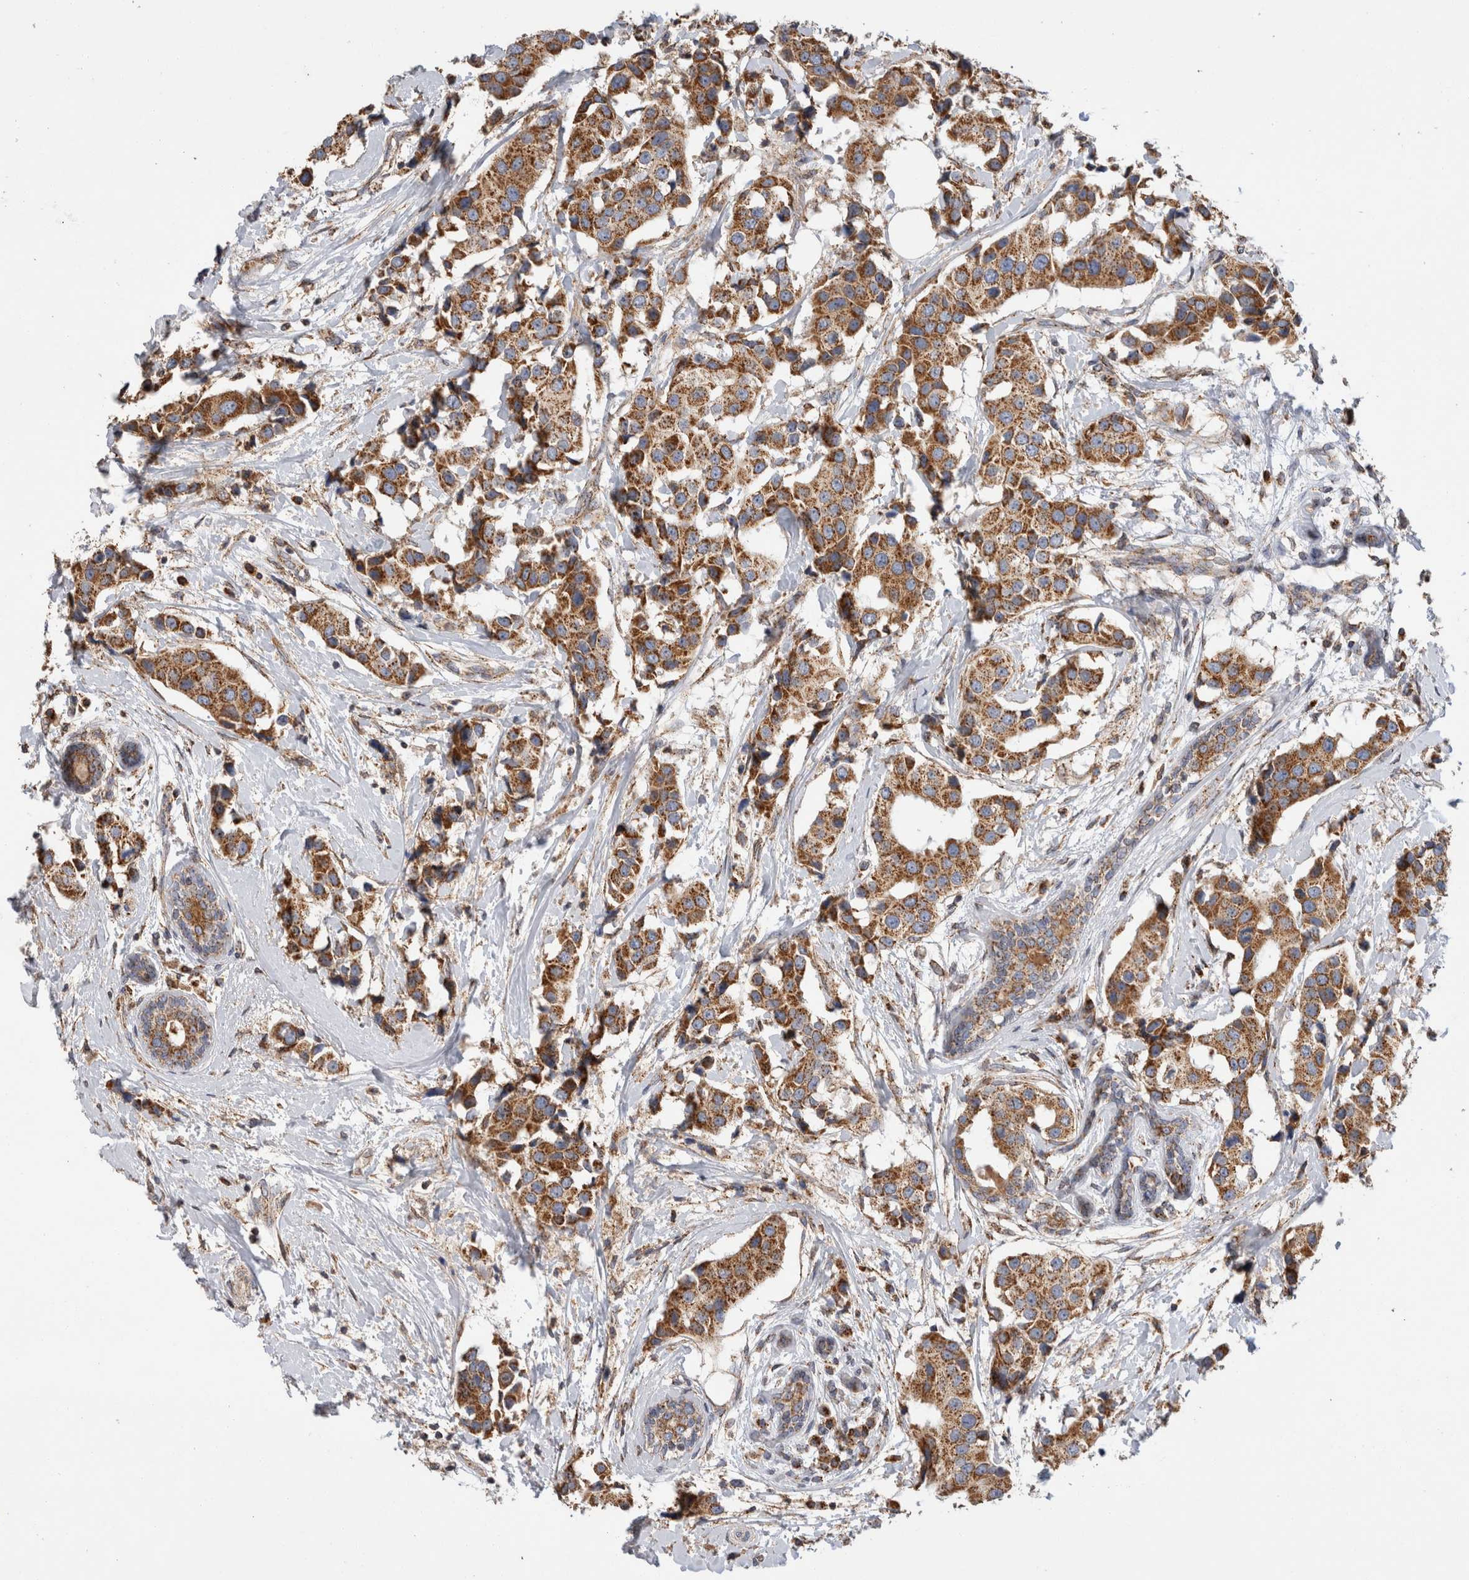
{"staining": {"intensity": "moderate", "quantity": ">75%", "location": "cytoplasmic/membranous"}, "tissue": "breast cancer", "cell_type": "Tumor cells", "image_type": "cancer", "snomed": [{"axis": "morphology", "description": "Normal tissue, NOS"}, {"axis": "morphology", "description": "Duct carcinoma"}, {"axis": "topography", "description": "Breast"}], "caption": "Immunohistochemical staining of human invasive ductal carcinoma (breast) reveals medium levels of moderate cytoplasmic/membranous protein staining in approximately >75% of tumor cells.", "gene": "IARS2", "patient": {"sex": "female", "age": 39}}